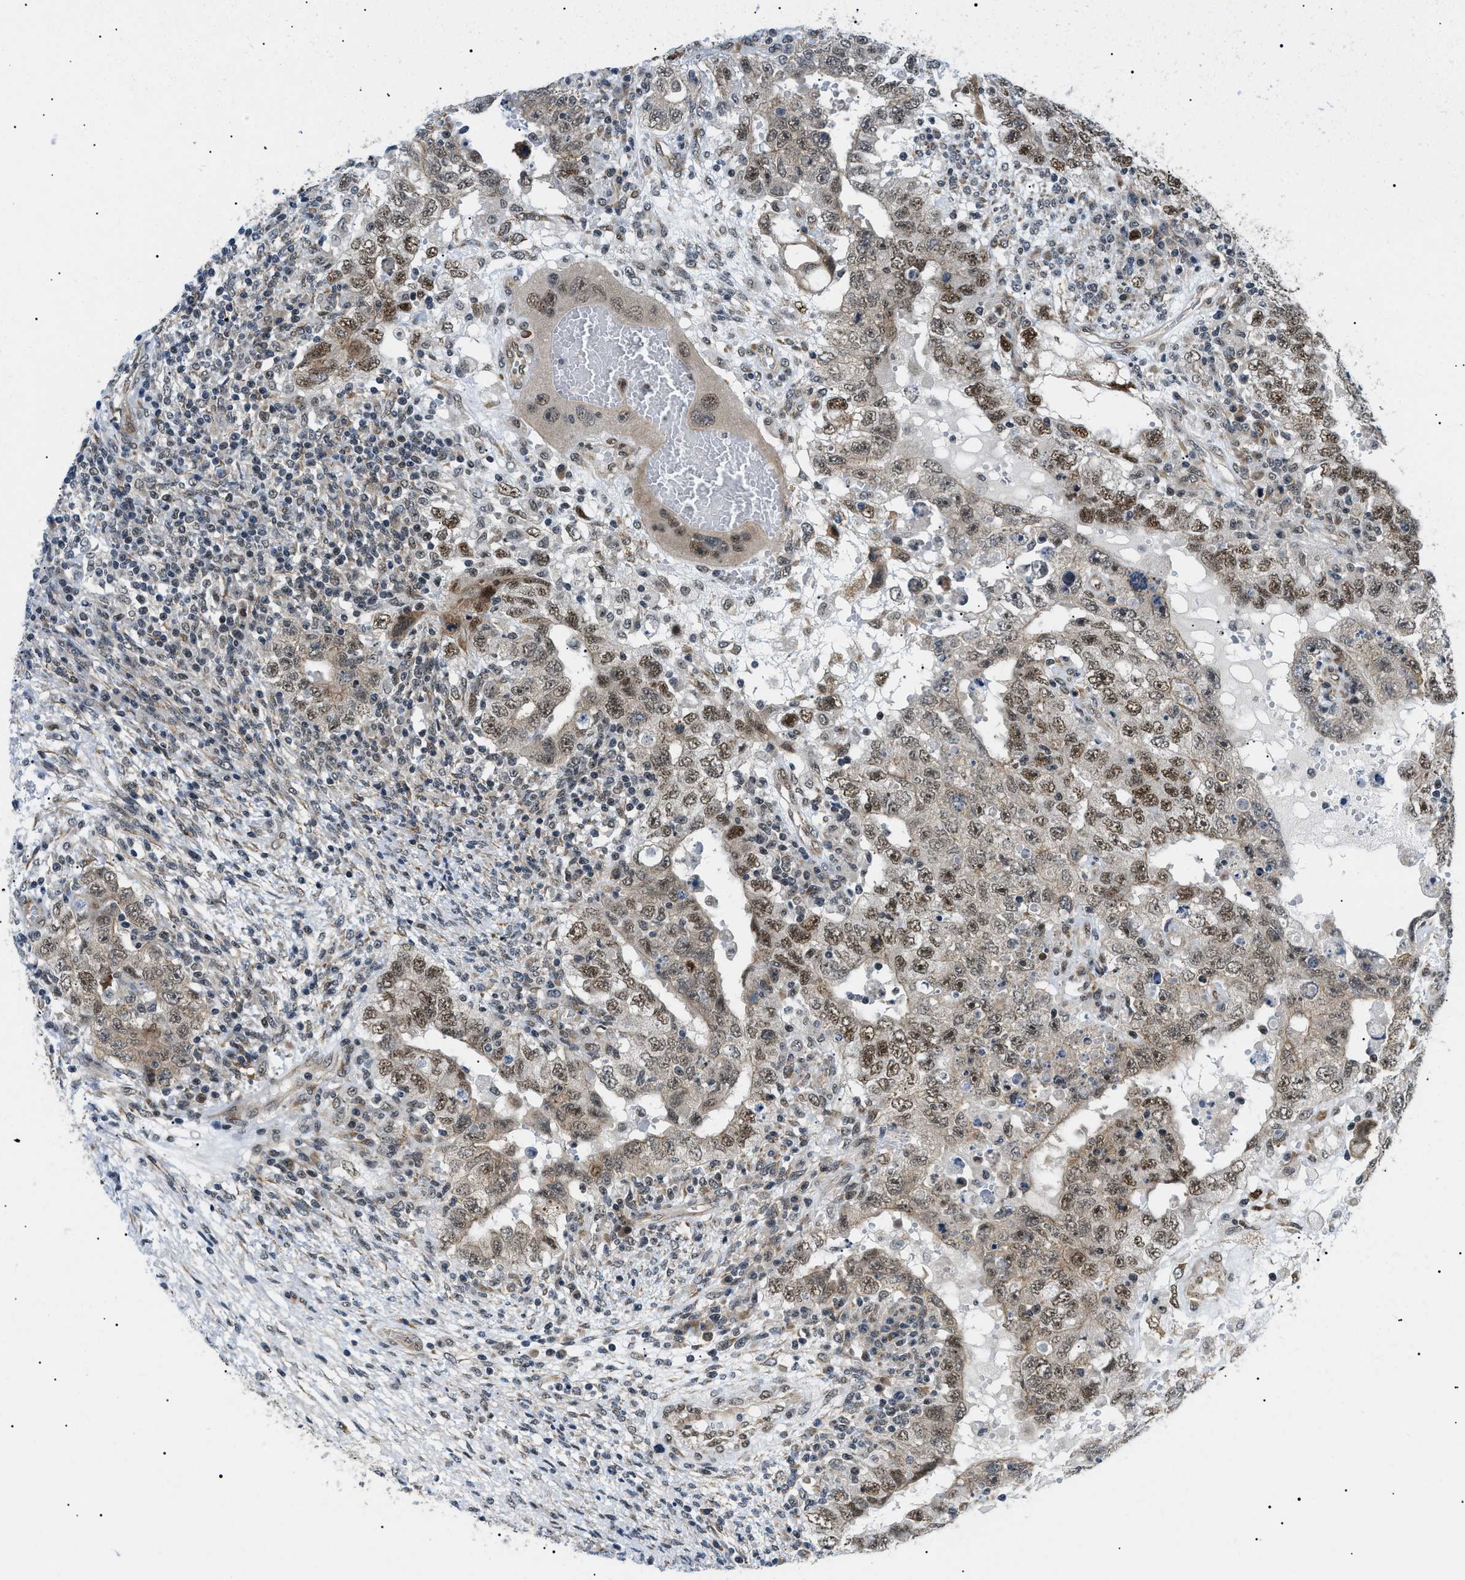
{"staining": {"intensity": "moderate", "quantity": ">75%", "location": "nuclear"}, "tissue": "testis cancer", "cell_type": "Tumor cells", "image_type": "cancer", "snomed": [{"axis": "morphology", "description": "Carcinoma, Embryonal, NOS"}, {"axis": "topography", "description": "Testis"}], "caption": "Immunohistochemical staining of human testis cancer reveals moderate nuclear protein expression in approximately >75% of tumor cells. (DAB (3,3'-diaminobenzidine) IHC, brown staining for protein, blue staining for nuclei).", "gene": "CWC25", "patient": {"sex": "male", "age": 26}}